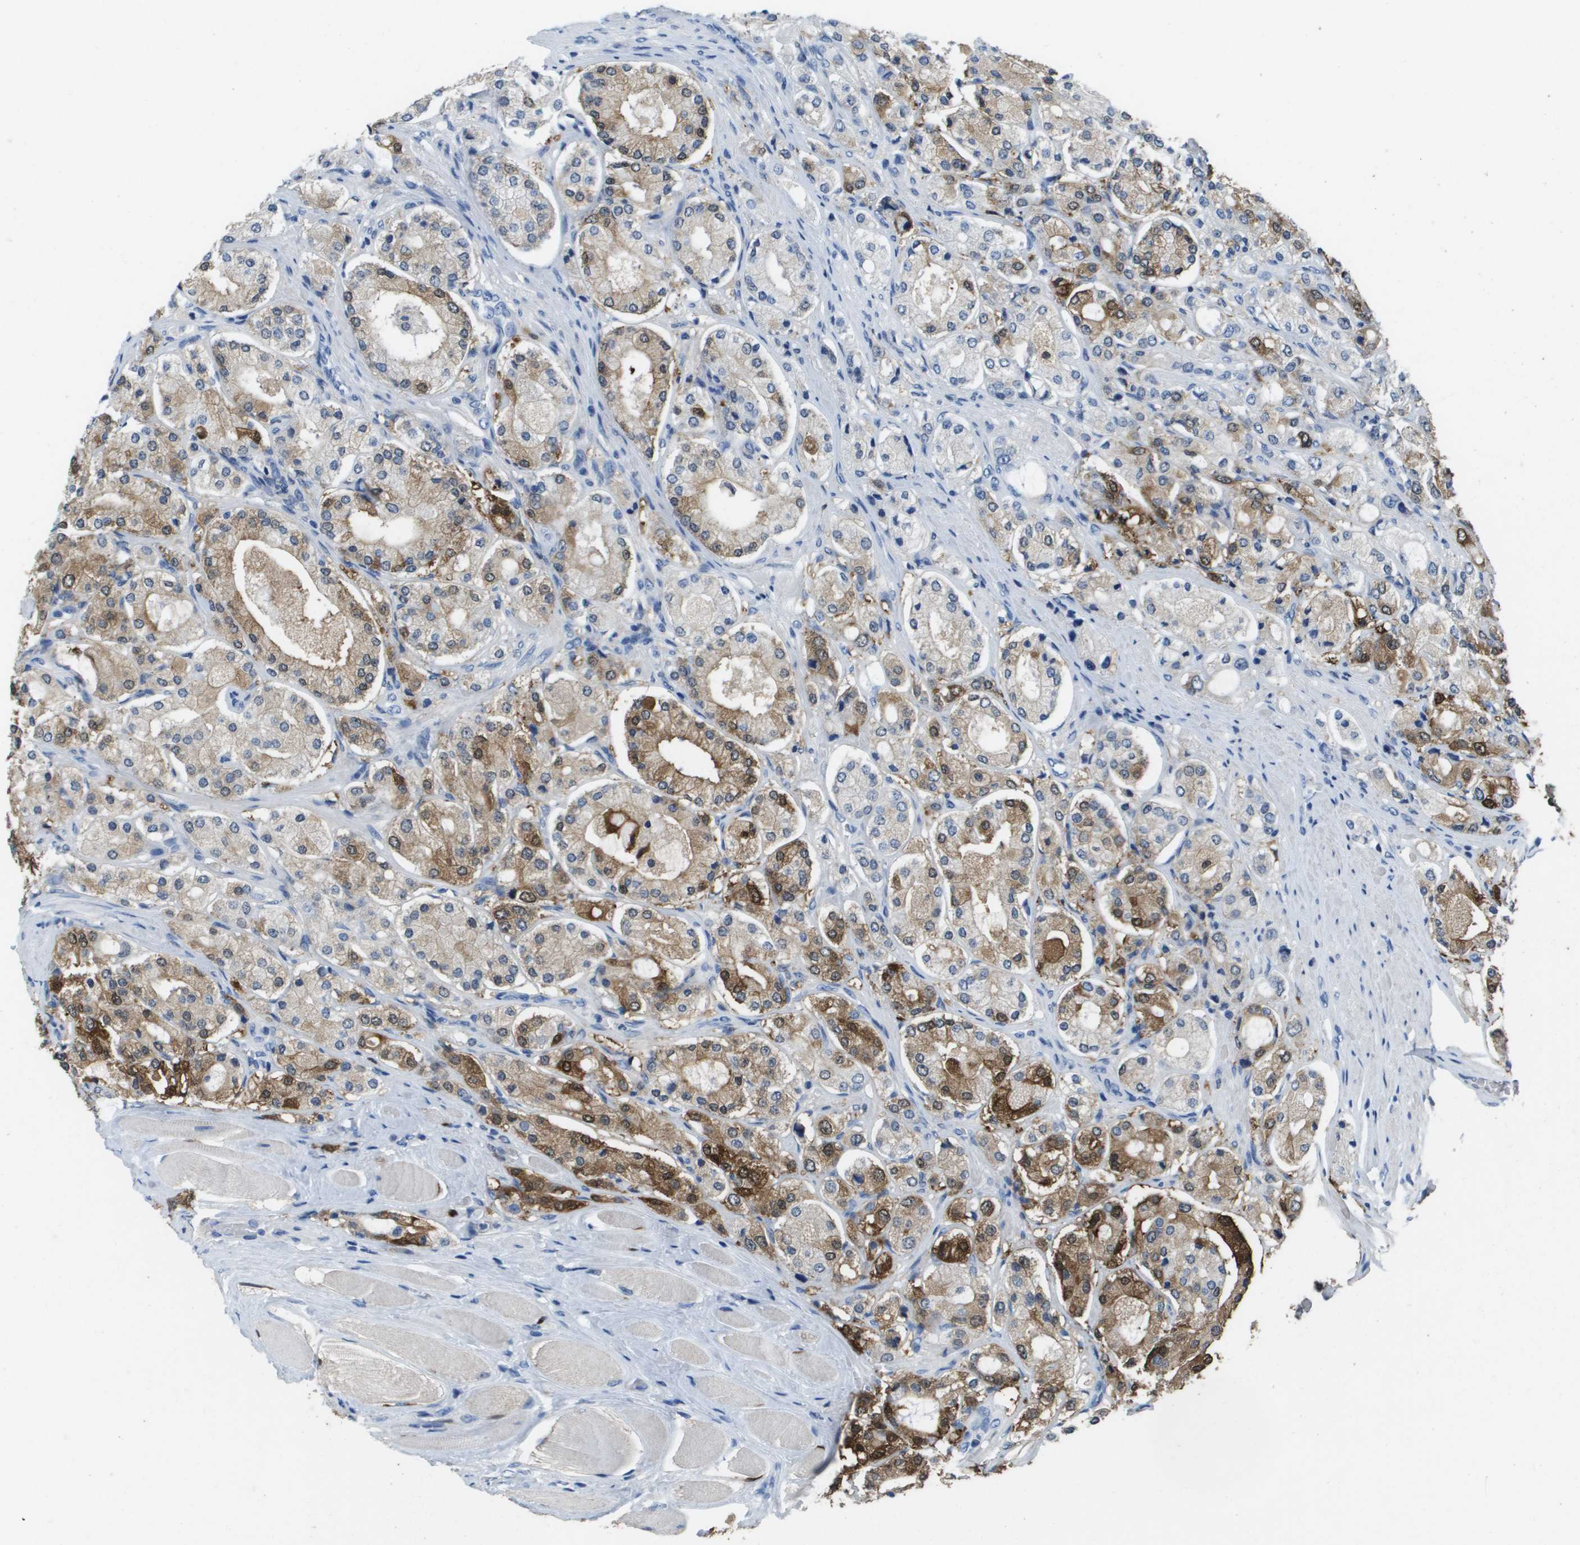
{"staining": {"intensity": "strong", "quantity": "25%-75%", "location": "cytoplasmic/membranous"}, "tissue": "prostate cancer", "cell_type": "Tumor cells", "image_type": "cancer", "snomed": [{"axis": "morphology", "description": "Adenocarcinoma, High grade"}, {"axis": "topography", "description": "Prostate"}], "caption": "Brown immunohistochemical staining in prostate cancer (adenocarcinoma (high-grade)) demonstrates strong cytoplasmic/membranous positivity in approximately 25%-75% of tumor cells.", "gene": "FABP5", "patient": {"sex": "male", "age": 65}}